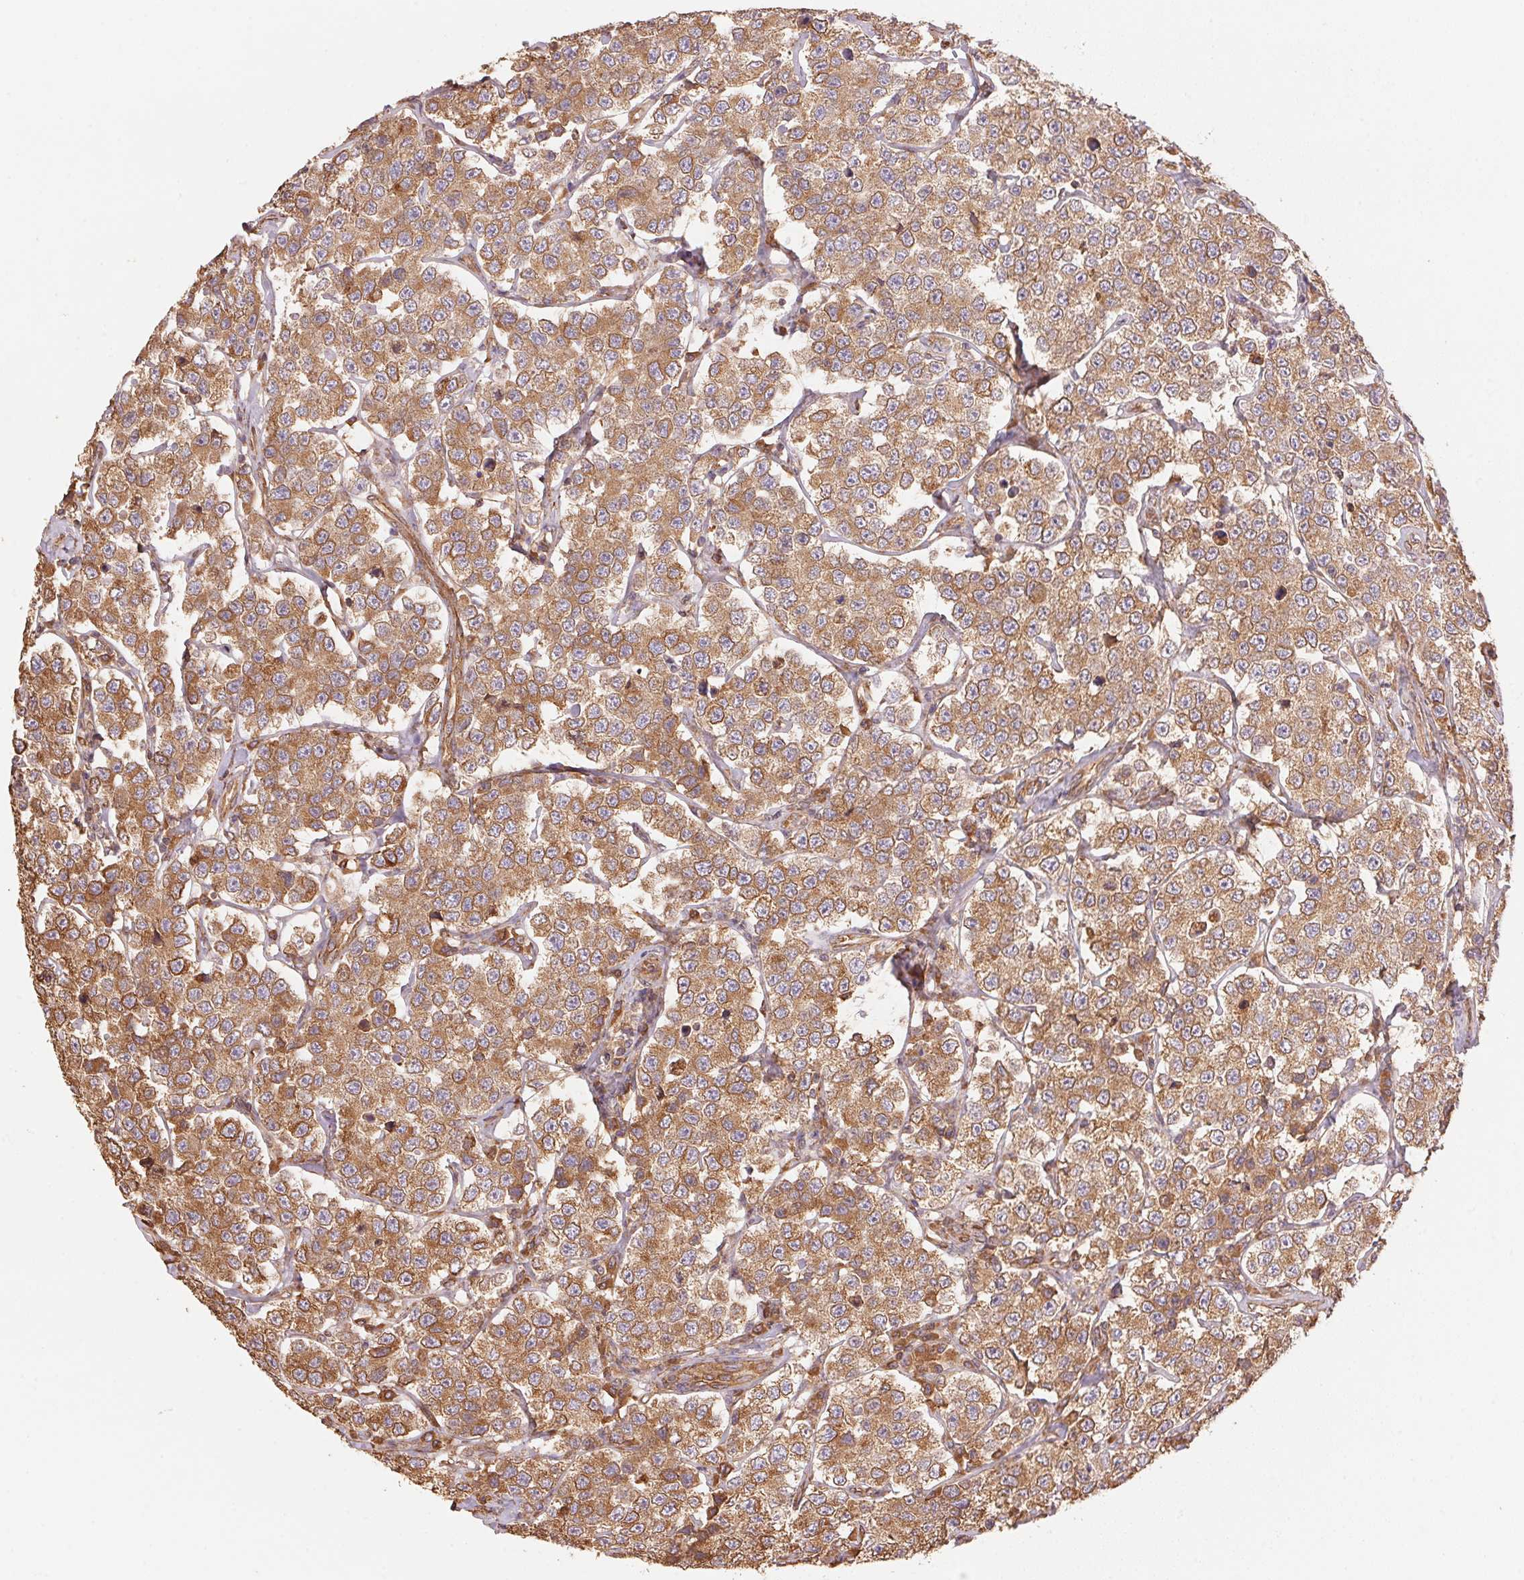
{"staining": {"intensity": "moderate", "quantity": ">75%", "location": "cytoplasmic/membranous"}, "tissue": "testis cancer", "cell_type": "Tumor cells", "image_type": "cancer", "snomed": [{"axis": "morphology", "description": "Seminoma, NOS"}, {"axis": "topography", "description": "Testis"}], "caption": "High-magnification brightfield microscopy of testis cancer (seminoma) stained with DAB (3,3'-diaminobenzidine) (brown) and counterstained with hematoxylin (blue). tumor cells exhibit moderate cytoplasmic/membranous positivity is appreciated in about>75% of cells. (IHC, brightfield microscopy, high magnification).", "gene": "C6orf163", "patient": {"sex": "male", "age": 34}}